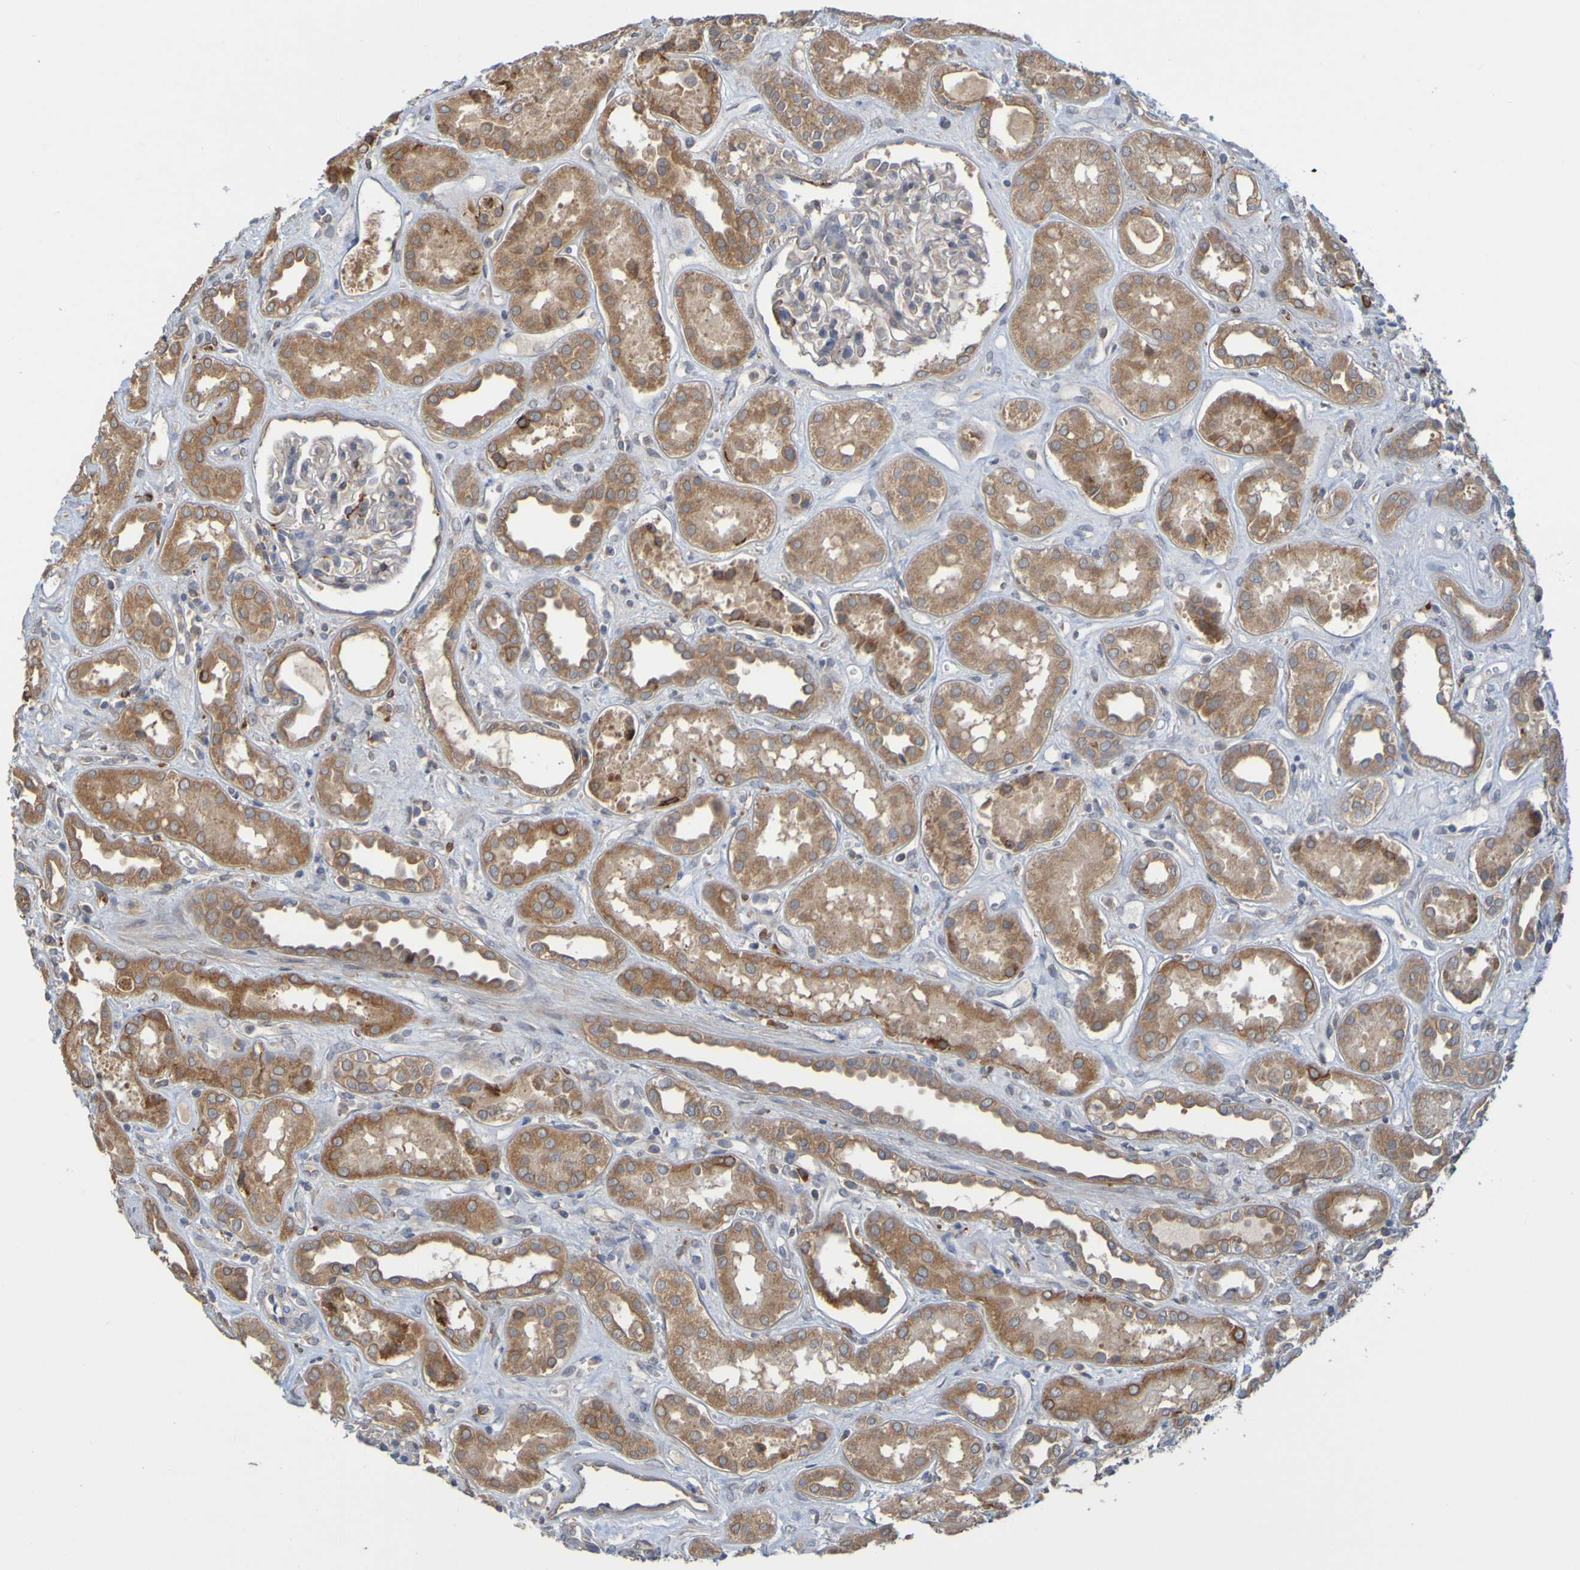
{"staining": {"intensity": "weak", "quantity": "<25%", "location": "cytoplasmic/membranous"}, "tissue": "kidney", "cell_type": "Cells in glomeruli", "image_type": "normal", "snomed": [{"axis": "morphology", "description": "Normal tissue, NOS"}, {"axis": "topography", "description": "Kidney"}], "caption": "Kidney was stained to show a protein in brown. There is no significant expression in cells in glomeruli. (Stains: DAB (3,3'-diaminobenzidine) immunohistochemistry with hematoxylin counter stain, Microscopy: brightfield microscopy at high magnification).", "gene": "NAV2", "patient": {"sex": "male", "age": 59}}